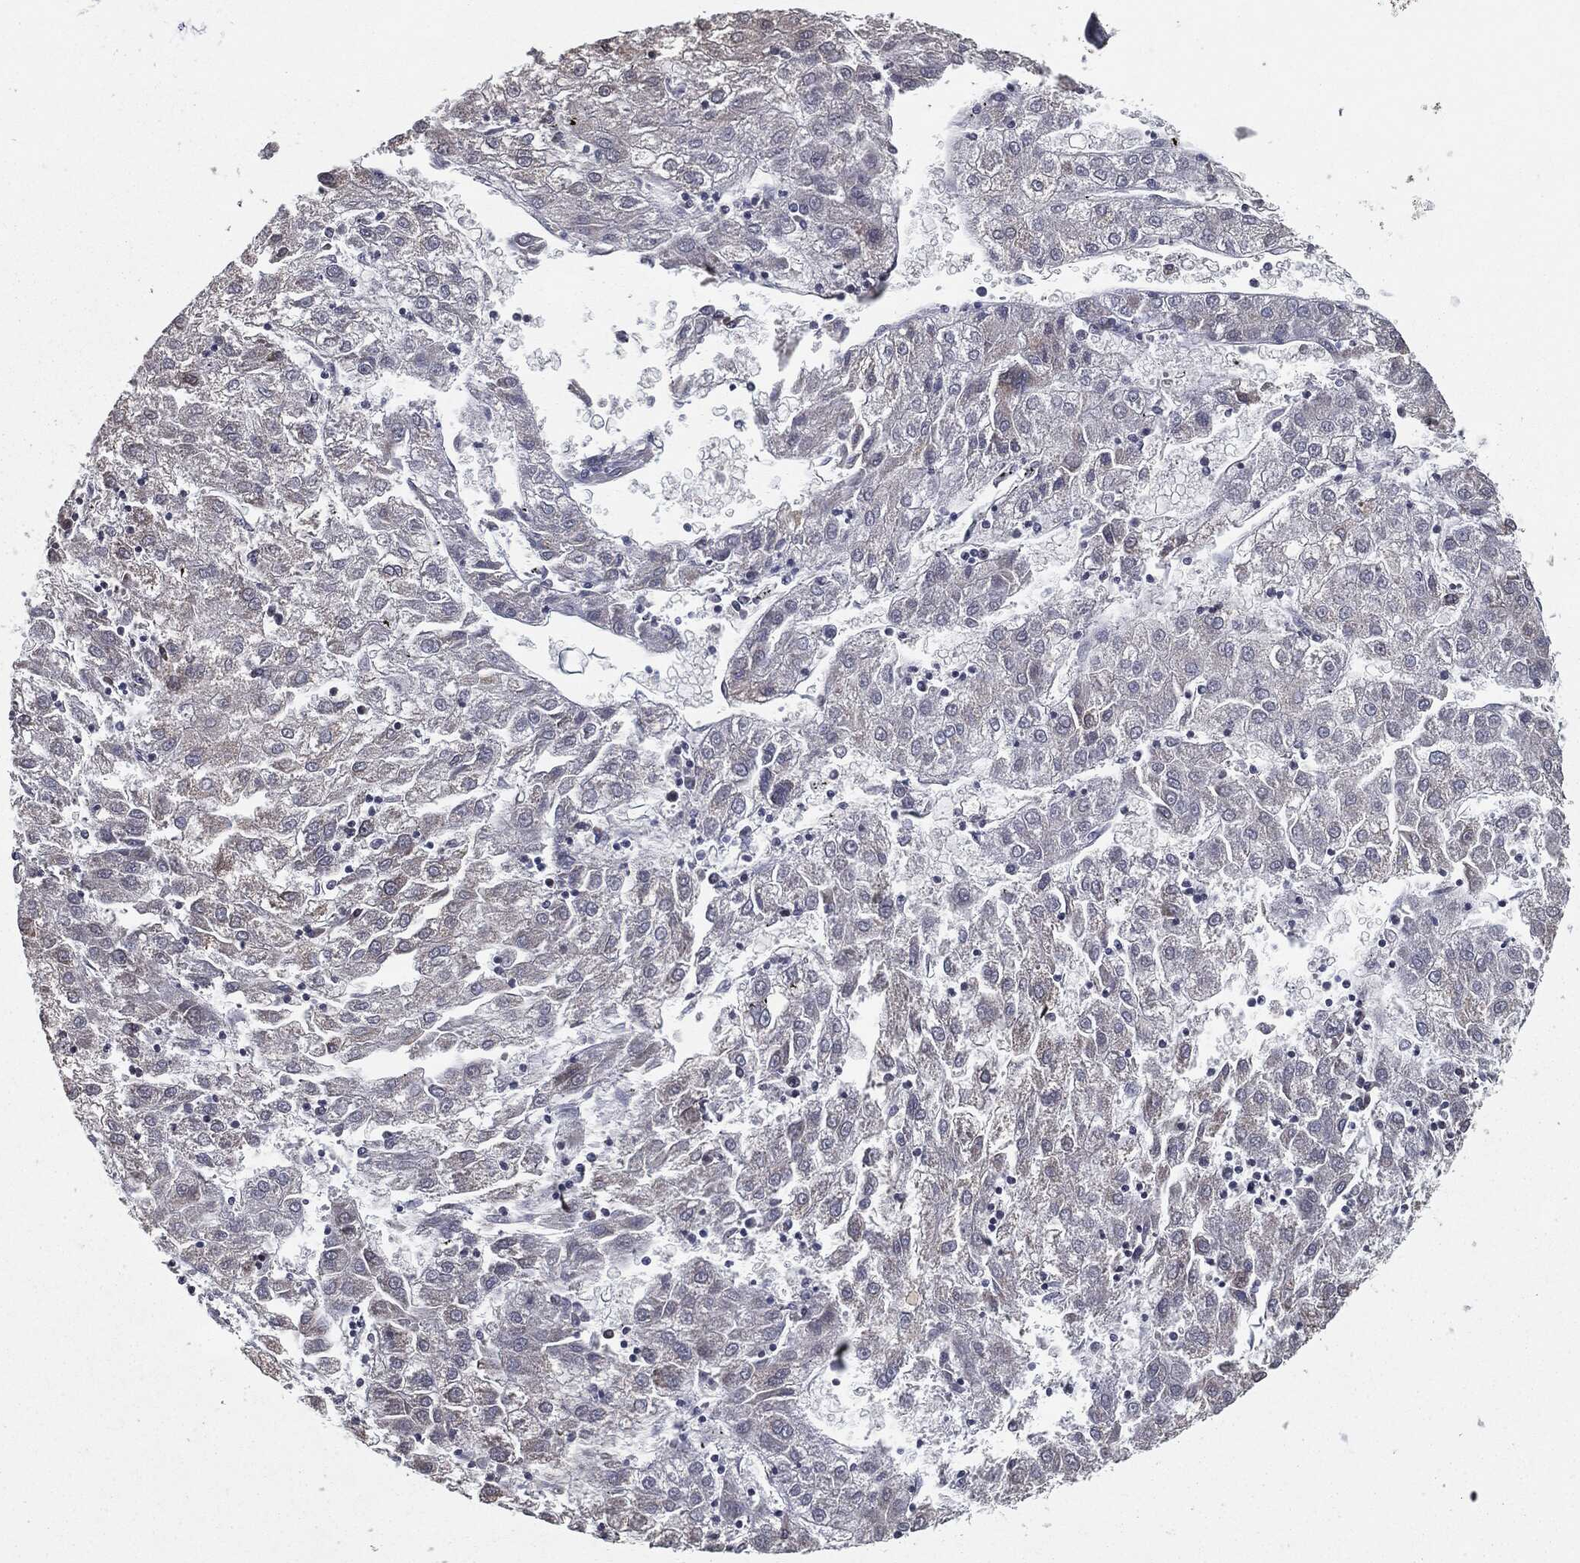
{"staining": {"intensity": "negative", "quantity": "none", "location": "none"}, "tissue": "liver cancer", "cell_type": "Tumor cells", "image_type": "cancer", "snomed": [{"axis": "morphology", "description": "Carcinoma, Hepatocellular, NOS"}, {"axis": "topography", "description": "Liver"}], "caption": "Tumor cells are negative for protein expression in human liver hepatocellular carcinoma. The staining was performed using DAB to visualize the protein expression in brown, while the nuclei were stained in blue with hematoxylin (Magnification: 20x).", "gene": "CHCHD2", "patient": {"sex": "male", "age": 72}}